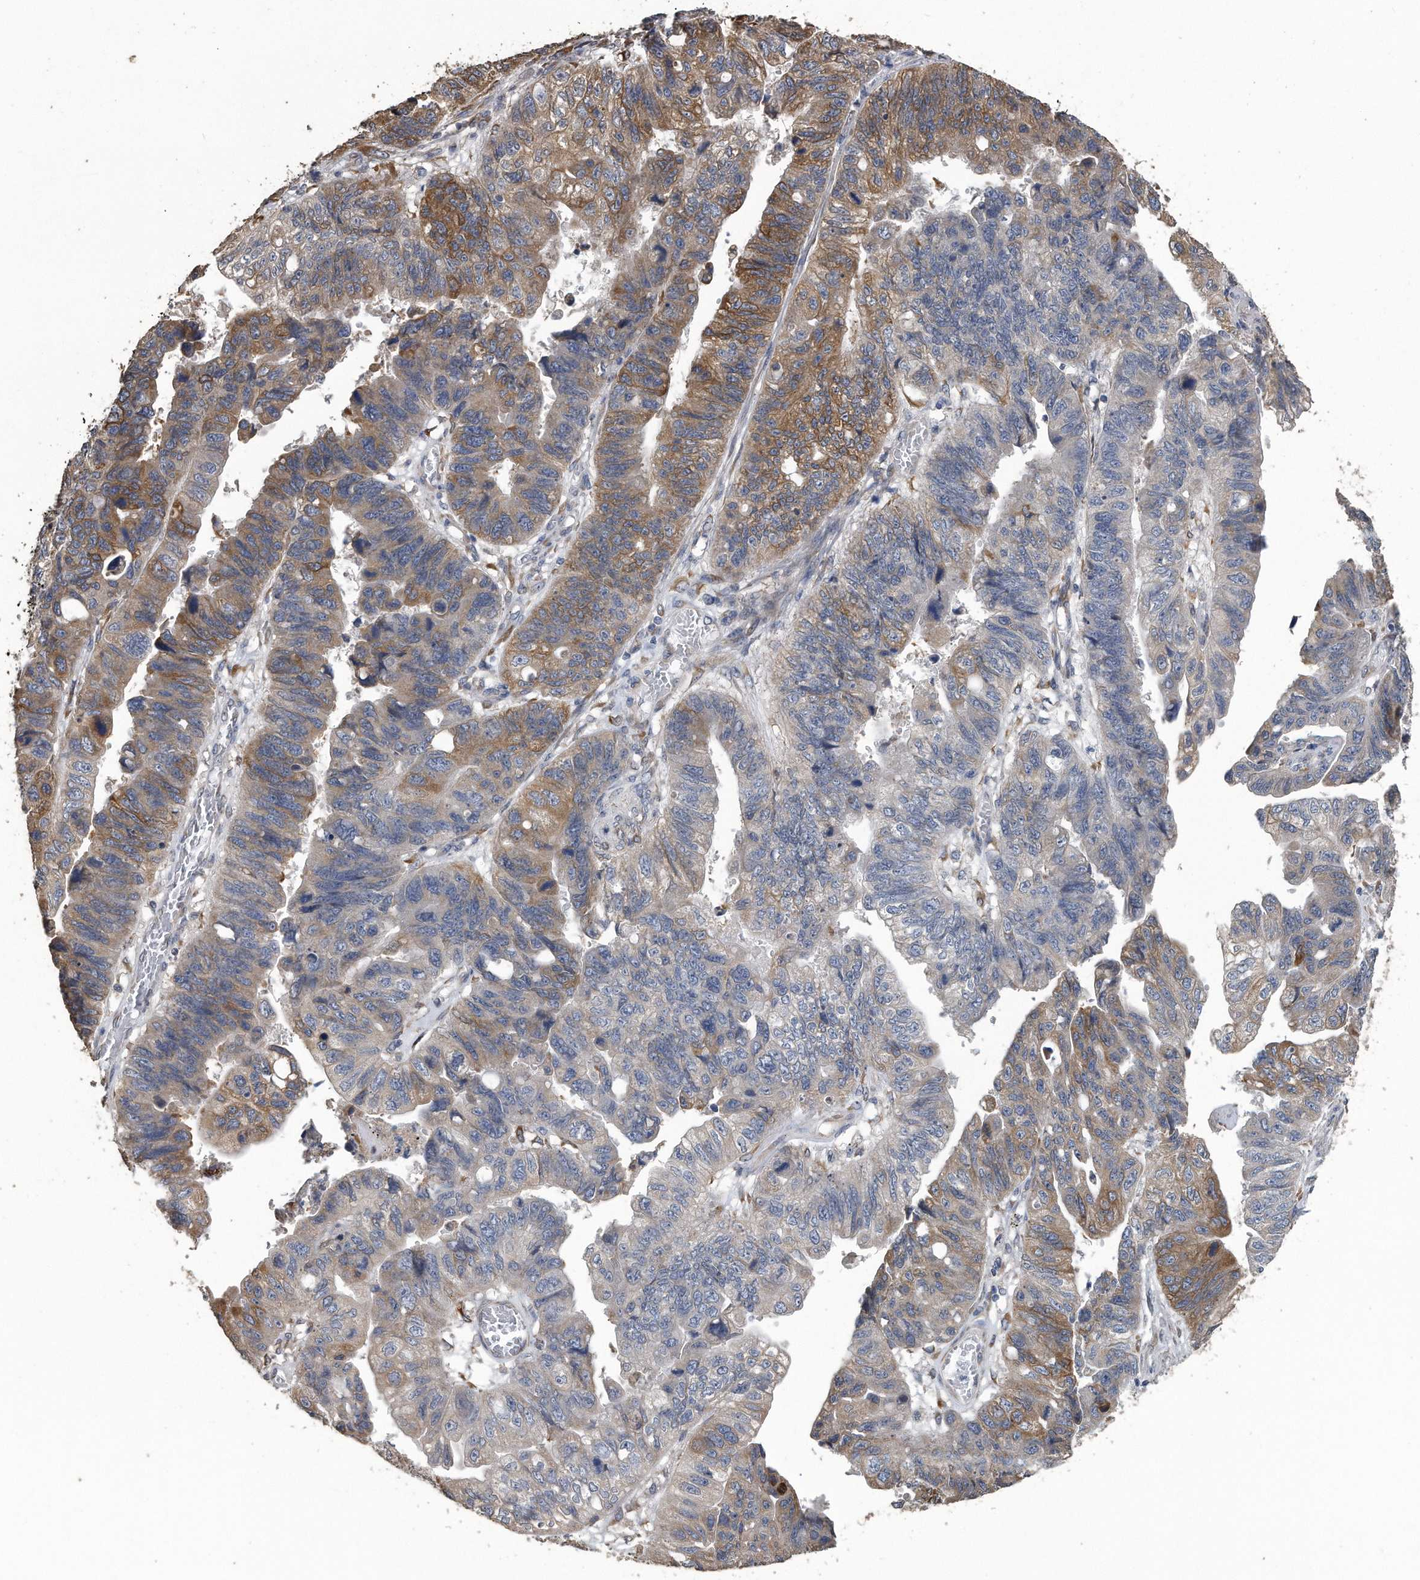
{"staining": {"intensity": "moderate", "quantity": "25%-75%", "location": "cytoplasmic/membranous"}, "tissue": "stomach cancer", "cell_type": "Tumor cells", "image_type": "cancer", "snomed": [{"axis": "morphology", "description": "Adenocarcinoma, NOS"}, {"axis": "topography", "description": "Stomach"}], "caption": "Tumor cells demonstrate medium levels of moderate cytoplasmic/membranous staining in about 25%-75% of cells in adenocarcinoma (stomach).", "gene": "PCLO", "patient": {"sex": "male", "age": 59}}